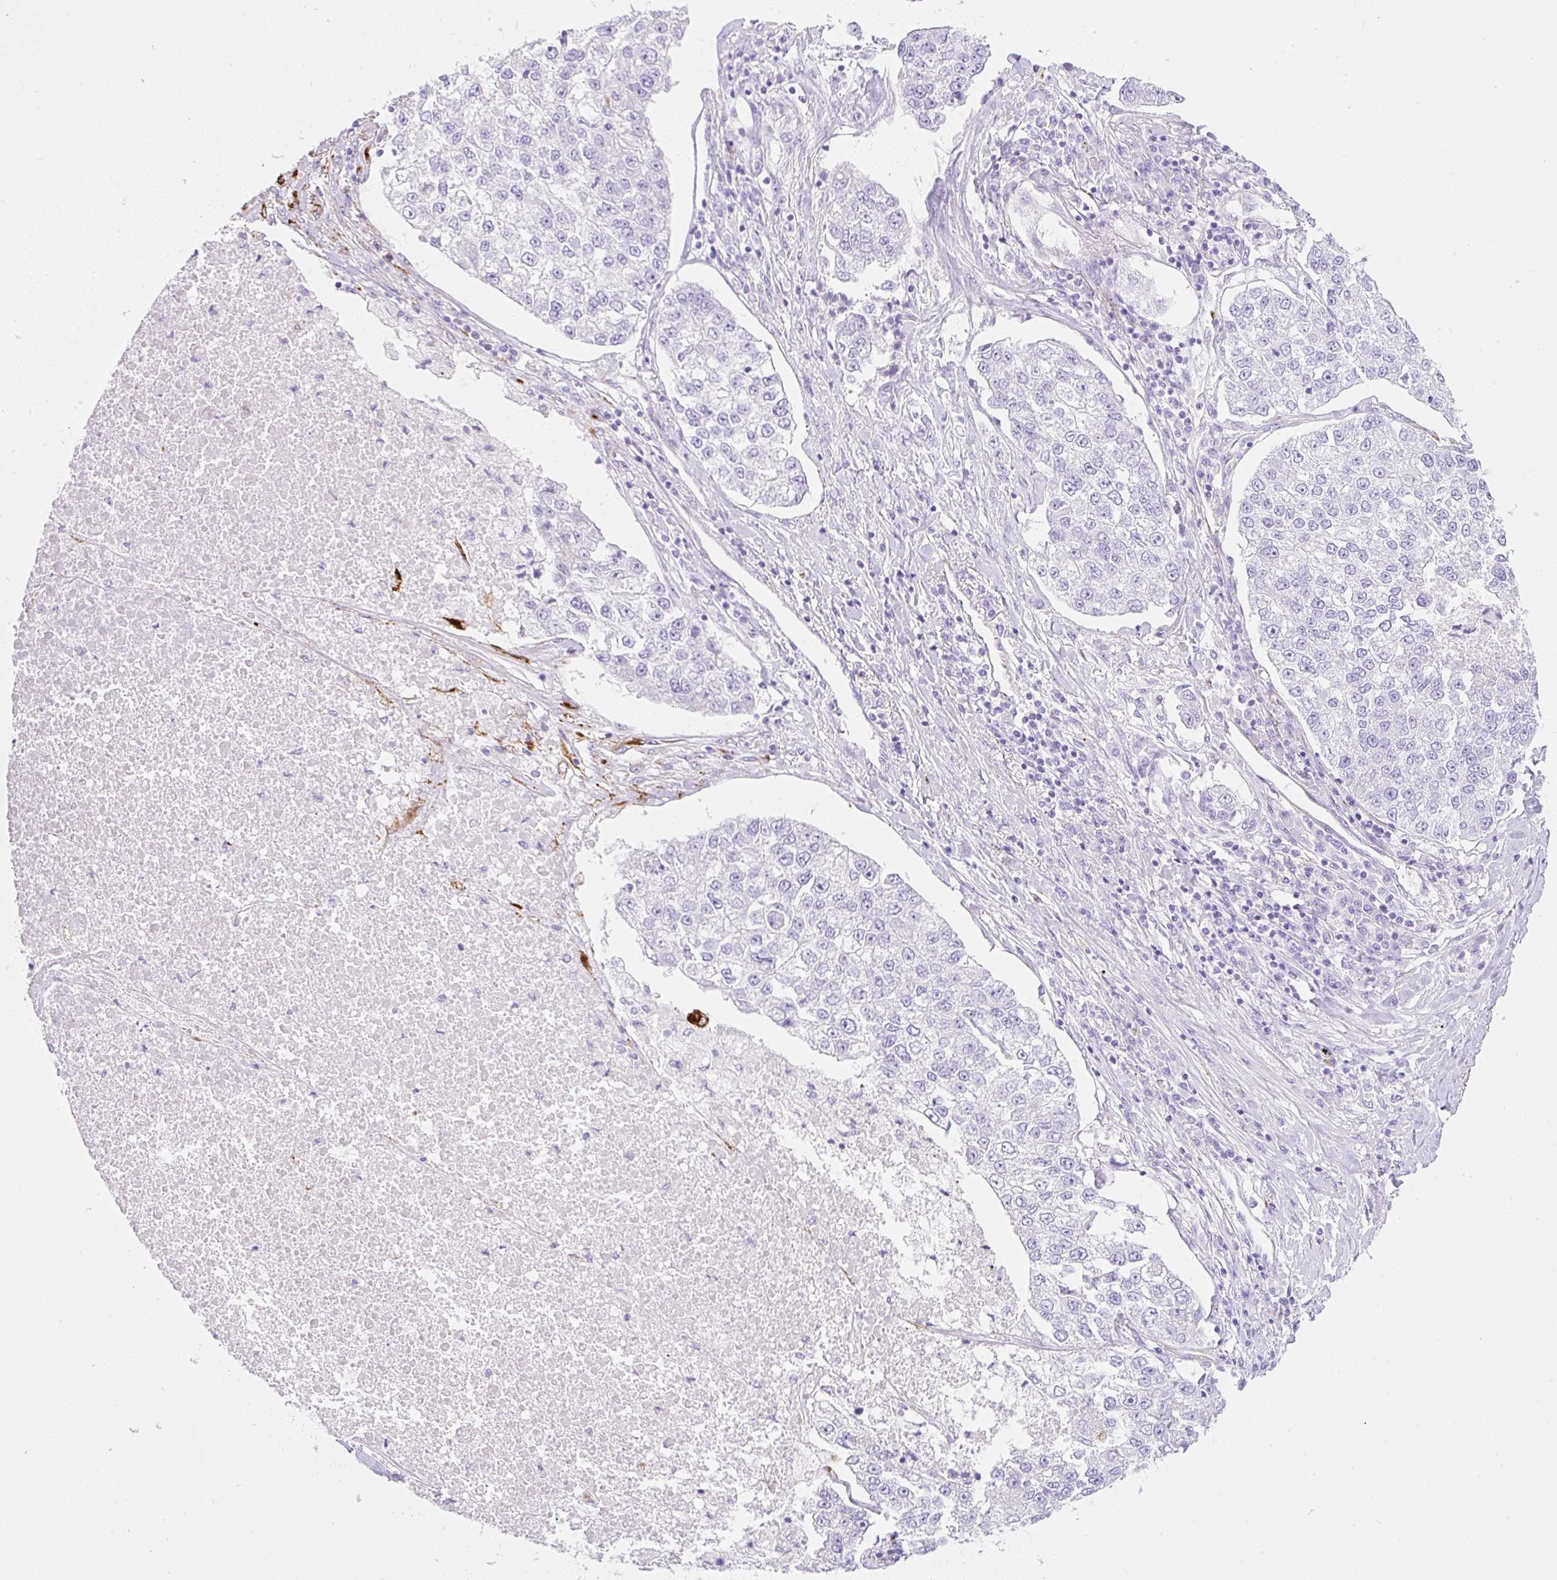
{"staining": {"intensity": "negative", "quantity": "none", "location": "none"}, "tissue": "lung cancer", "cell_type": "Tumor cells", "image_type": "cancer", "snomed": [{"axis": "morphology", "description": "Adenocarcinoma, NOS"}, {"axis": "topography", "description": "Lung"}], "caption": "Immunohistochemical staining of human lung adenocarcinoma reveals no significant staining in tumor cells.", "gene": "ZNF689", "patient": {"sex": "male", "age": 49}}